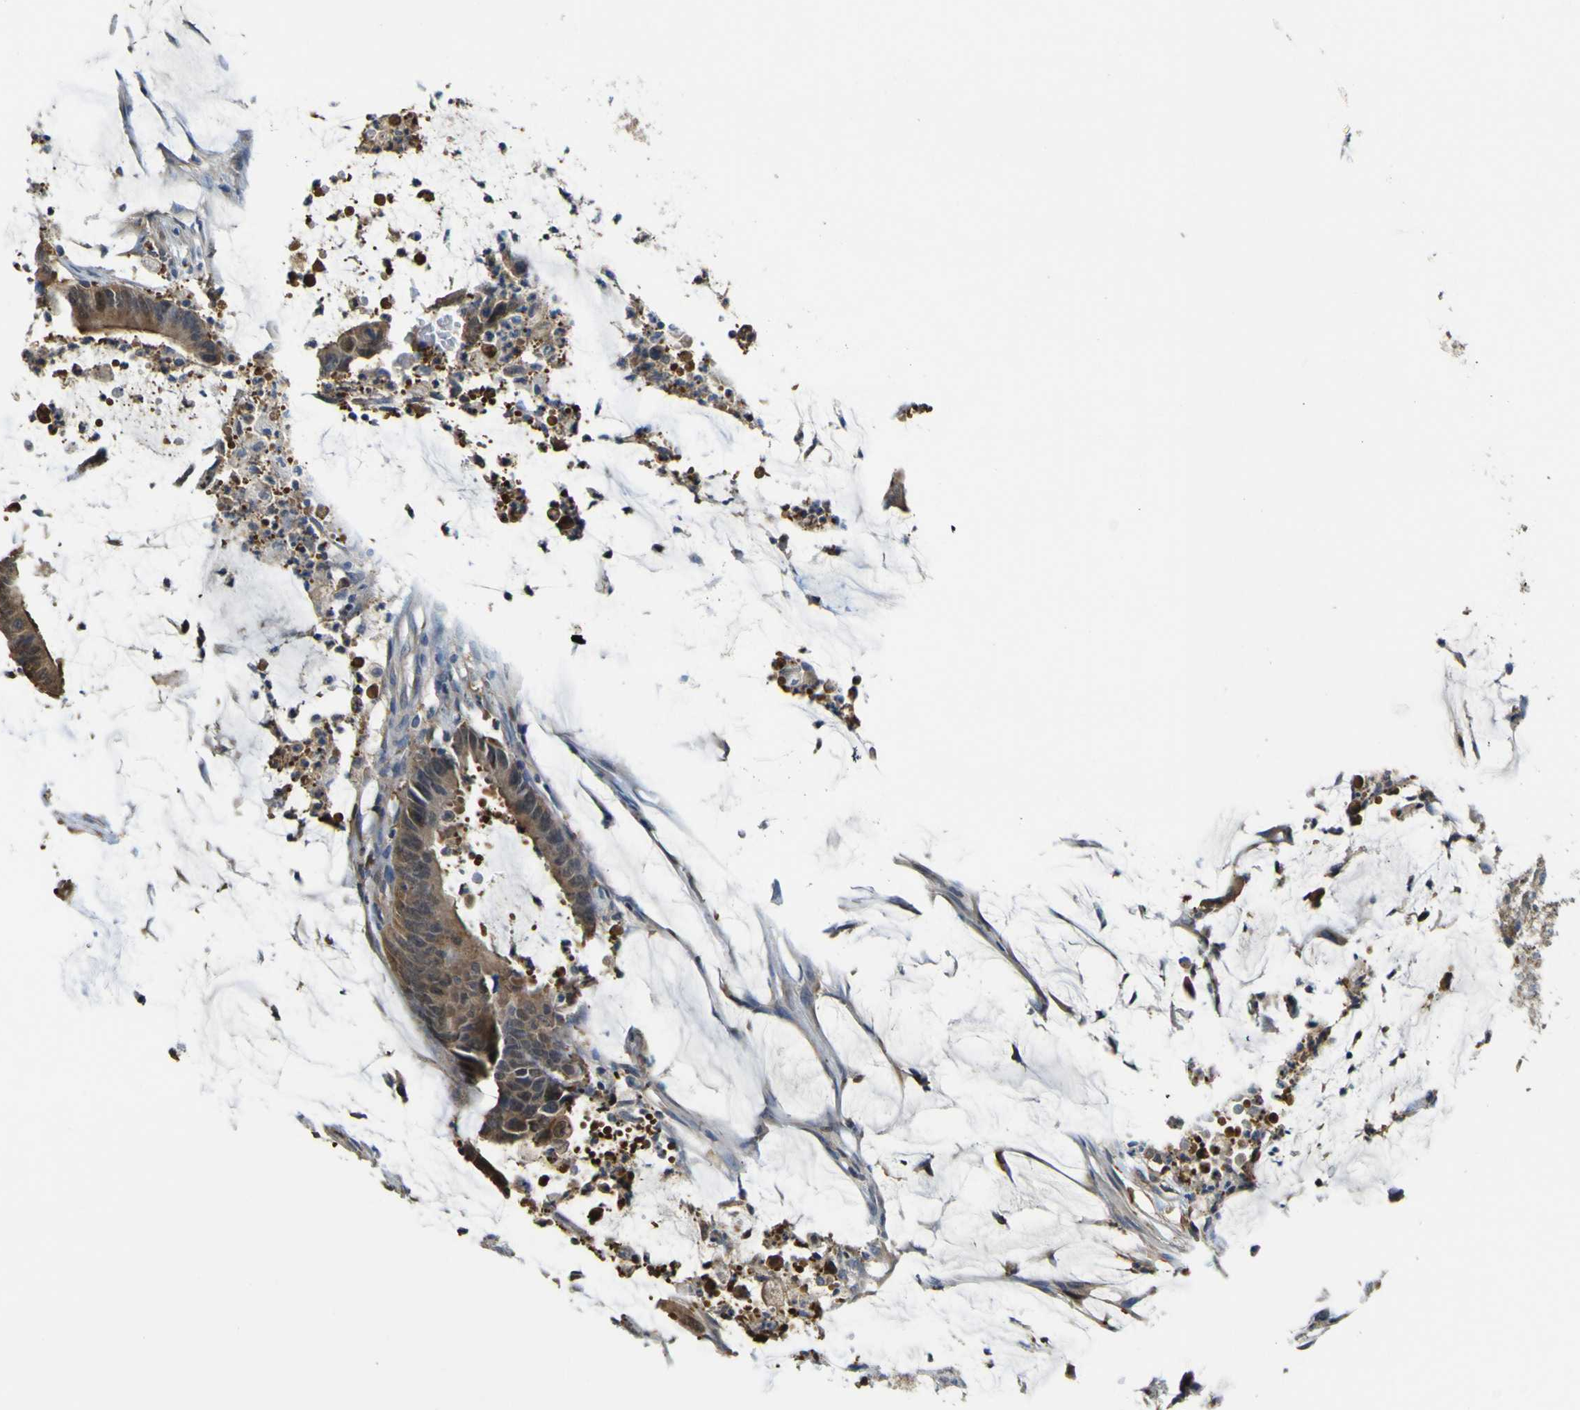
{"staining": {"intensity": "strong", "quantity": ">75%", "location": "cytoplasmic/membranous"}, "tissue": "colorectal cancer", "cell_type": "Tumor cells", "image_type": "cancer", "snomed": [{"axis": "morphology", "description": "Adenocarcinoma, NOS"}, {"axis": "topography", "description": "Rectum"}], "caption": "Immunohistochemical staining of colorectal adenocarcinoma displays high levels of strong cytoplasmic/membranous expression in about >75% of tumor cells.", "gene": "ABHD3", "patient": {"sex": "female", "age": 66}}